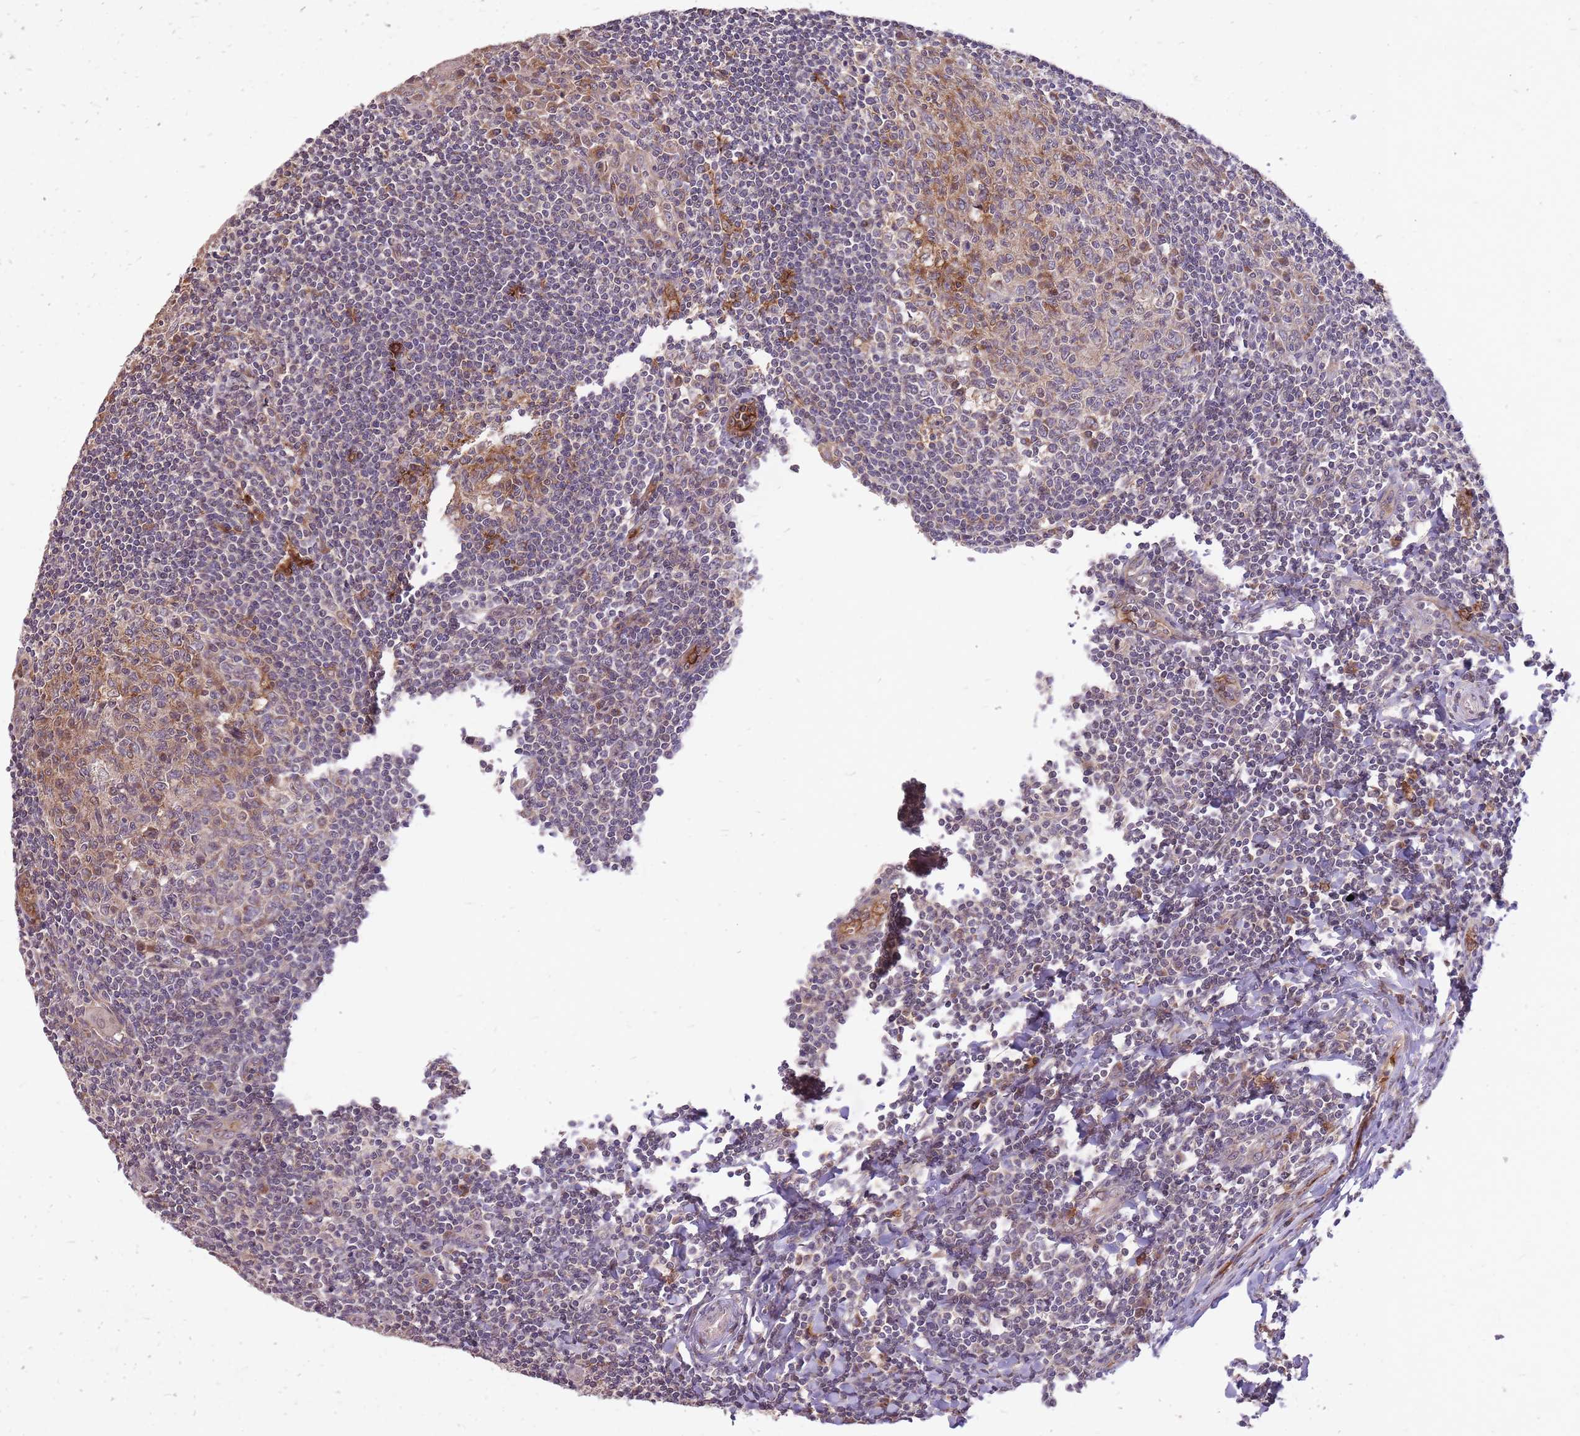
{"staining": {"intensity": "weak", "quantity": "<25%", "location": "cytoplasmic/membranous,nuclear"}, "tissue": "tonsil", "cell_type": "Germinal center cells", "image_type": "normal", "snomed": [{"axis": "morphology", "description": "Normal tissue, NOS"}, {"axis": "topography", "description": "Tonsil"}], "caption": "High power microscopy image of an immunohistochemistry (IHC) micrograph of benign tonsil, revealing no significant staining in germinal center cells.", "gene": "IGF2BP2", "patient": {"sex": "male", "age": 27}}